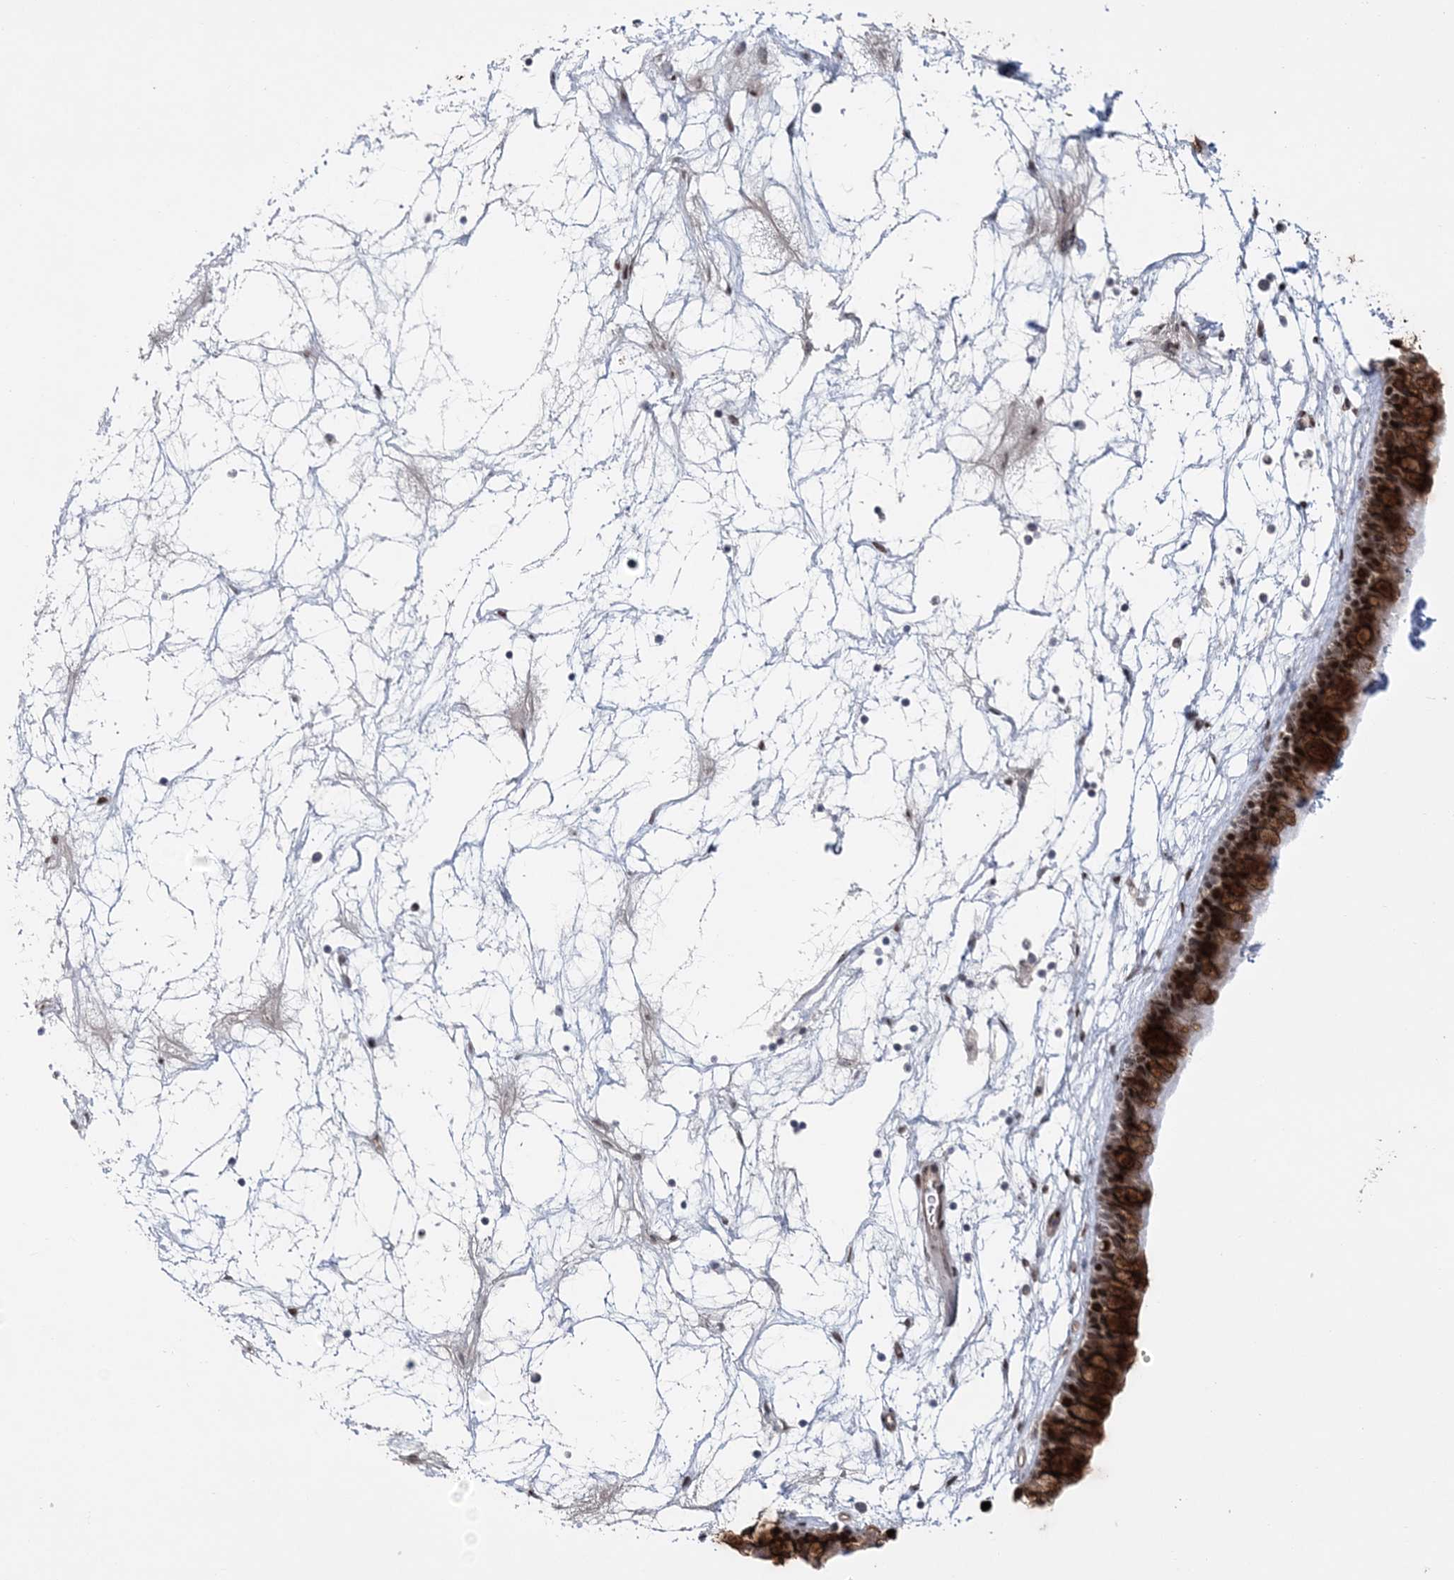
{"staining": {"intensity": "strong", "quantity": ">75%", "location": "cytoplasmic/membranous,nuclear"}, "tissue": "nasopharynx", "cell_type": "Respiratory epithelial cells", "image_type": "normal", "snomed": [{"axis": "morphology", "description": "Normal tissue, NOS"}, {"axis": "topography", "description": "Nasopharynx"}], "caption": "Normal nasopharynx reveals strong cytoplasmic/membranous,nuclear staining in about >75% of respiratory epithelial cells, visualized by immunohistochemistry. Nuclei are stained in blue.", "gene": "HOMEZ", "patient": {"sex": "male", "age": 64}}